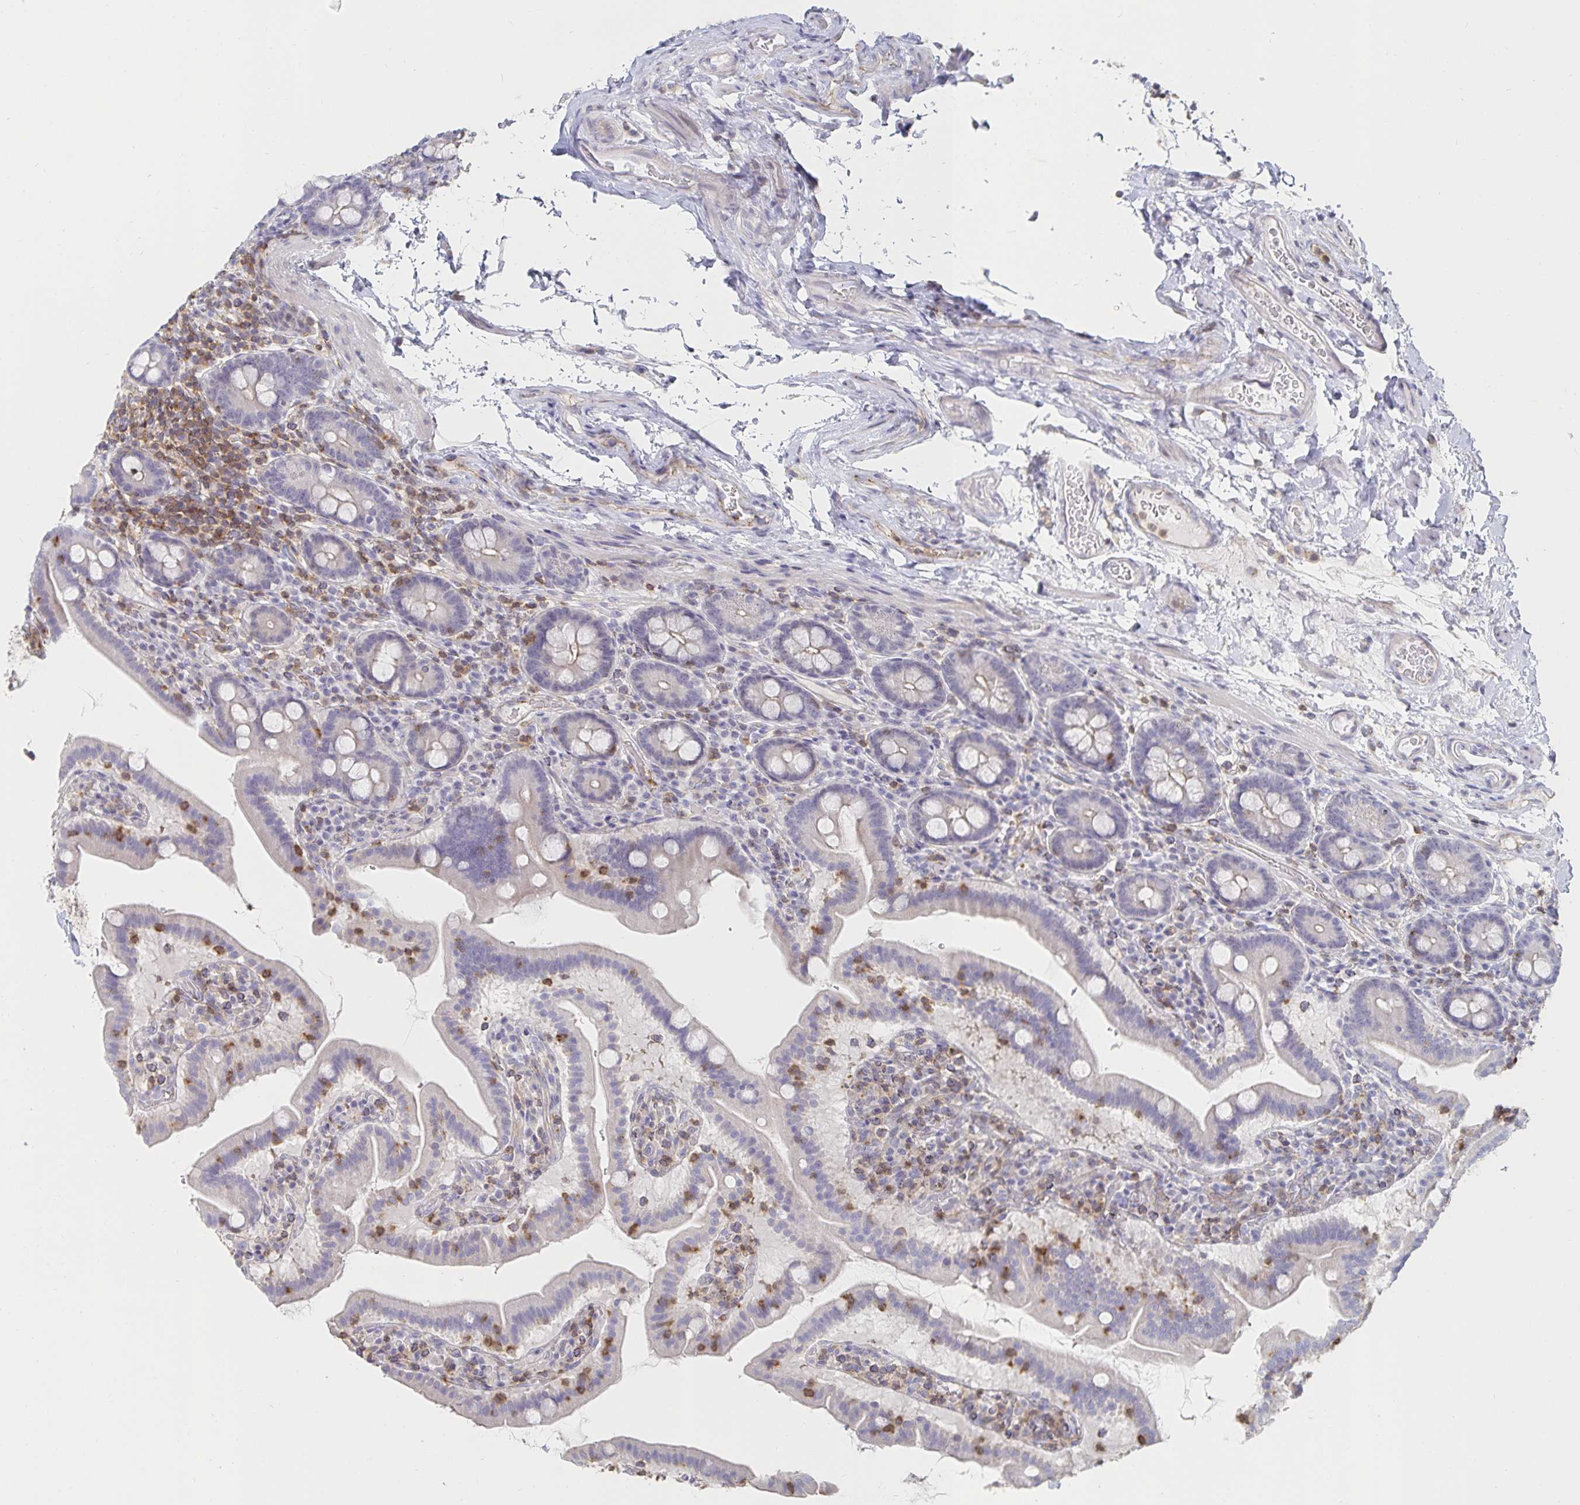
{"staining": {"intensity": "negative", "quantity": "none", "location": "none"}, "tissue": "small intestine", "cell_type": "Glandular cells", "image_type": "normal", "snomed": [{"axis": "morphology", "description": "Normal tissue, NOS"}, {"axis": "topography", "description": "Small intestine"}], "caption": "Small intestine stained for a protein using immunohistochemistry (IHC) exhibits no expression glandular cells.", "gene": "PIK3CD", "patient": {"sex": "male", "age": 26}}